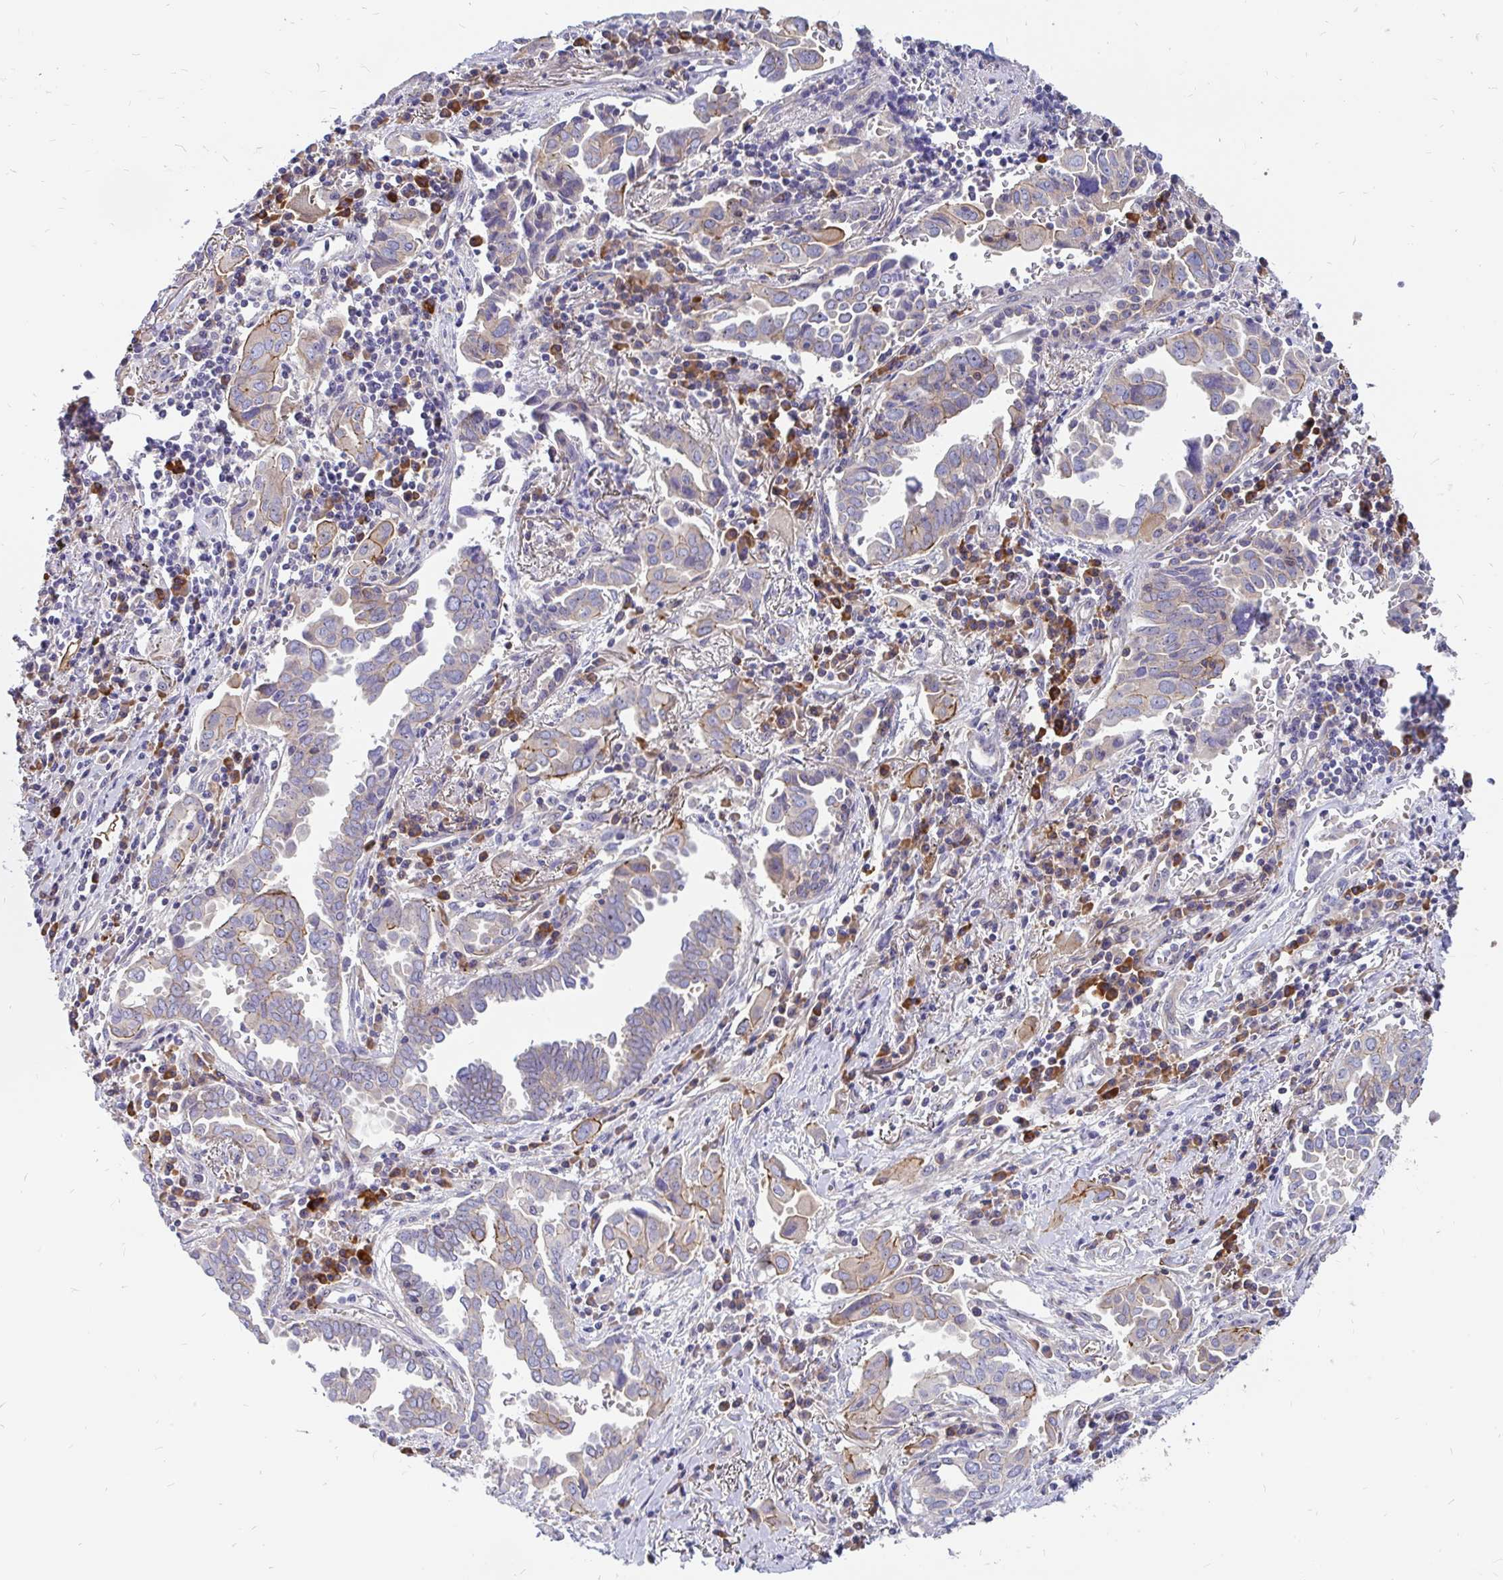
{"staining": {"intensity": "strong", "quantity": "<25%", "location": "cytoplasmic/membranous"}, "tissue": "lung cancer", "cell_type": "Tumor cells", "image_type": "cancer", "snomed": [{"axis": "morphology", "description": "Adenocarcinoma, NOS"}, {"axis": "topography", "description": "Lung"}], "caption": "Immunohistochemistry staining of lung cancer (adenocarcinoma), which reveals medium levels of strong cytoplasmic/membranous expression in approximately <25% of tumor cells indicating strong cytoplasmic/membranous protein staining. The staining was performed using DAB (3,3'-diaminobenzidine) (brown) for protein detection and nuclei were counterstained in hematoxylin (blue).", "gene": "LRRC26", "patient": {"sex": "male", "age": 76}}